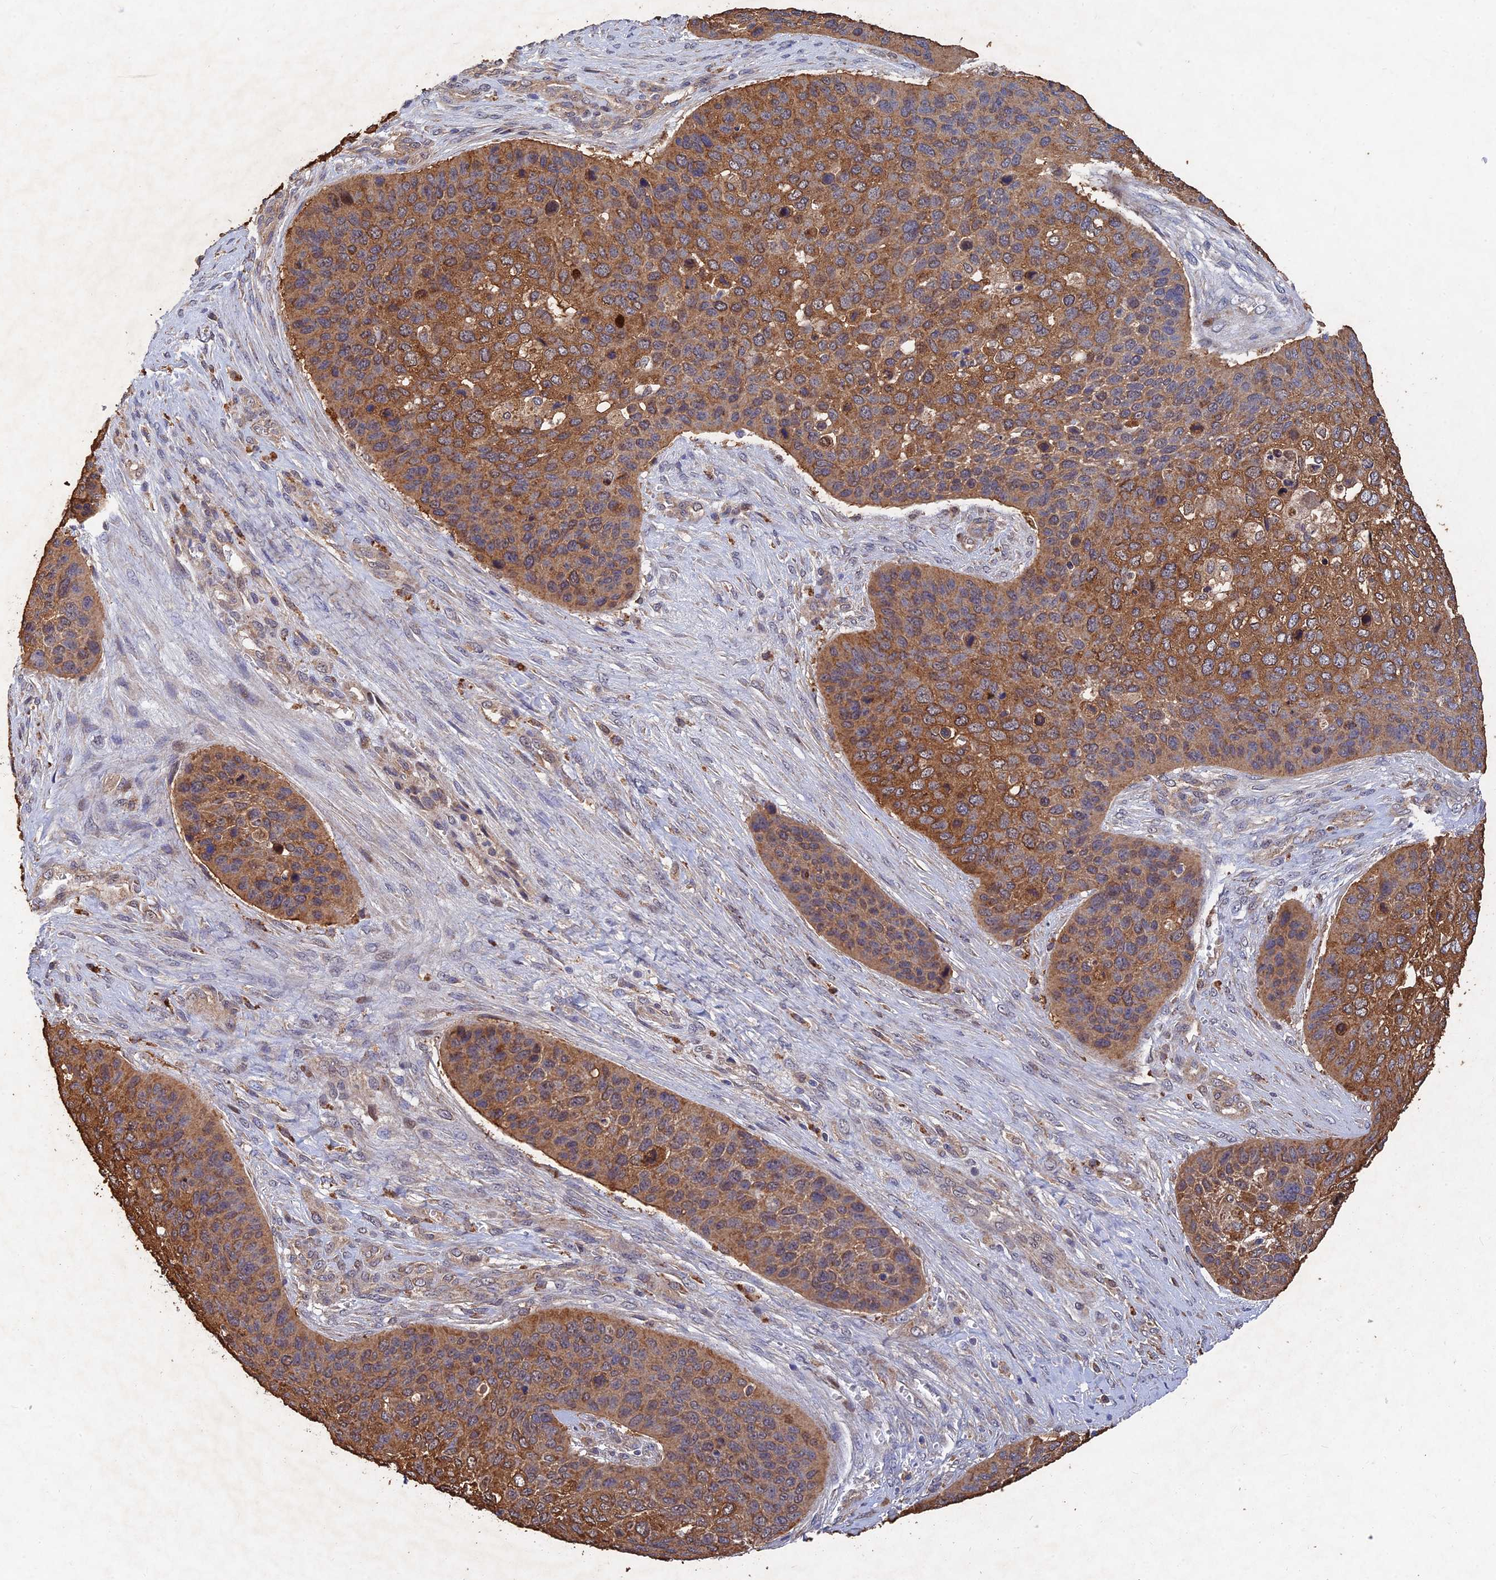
{"staining": {"intensity": "moderate", "quantity": ">75%", "location": "cytoplasmic/membranous"}, "tissue": "skin cancer", "cell_type": "Tumor cells", "image_type": "cancer", "snomed": [{"axis": "morphology", "description": "Basal cell carcinoma"}, {"axis": "topography", "description": "Skin"}], "caption": "A photomicrograph of skin cancer stained for a protein demonstrates moderate cytoplasmic/membranous brown staining in tumor cells.", "gene": "SLC38A11", "patient": {"sex": "female", "age": 74}}